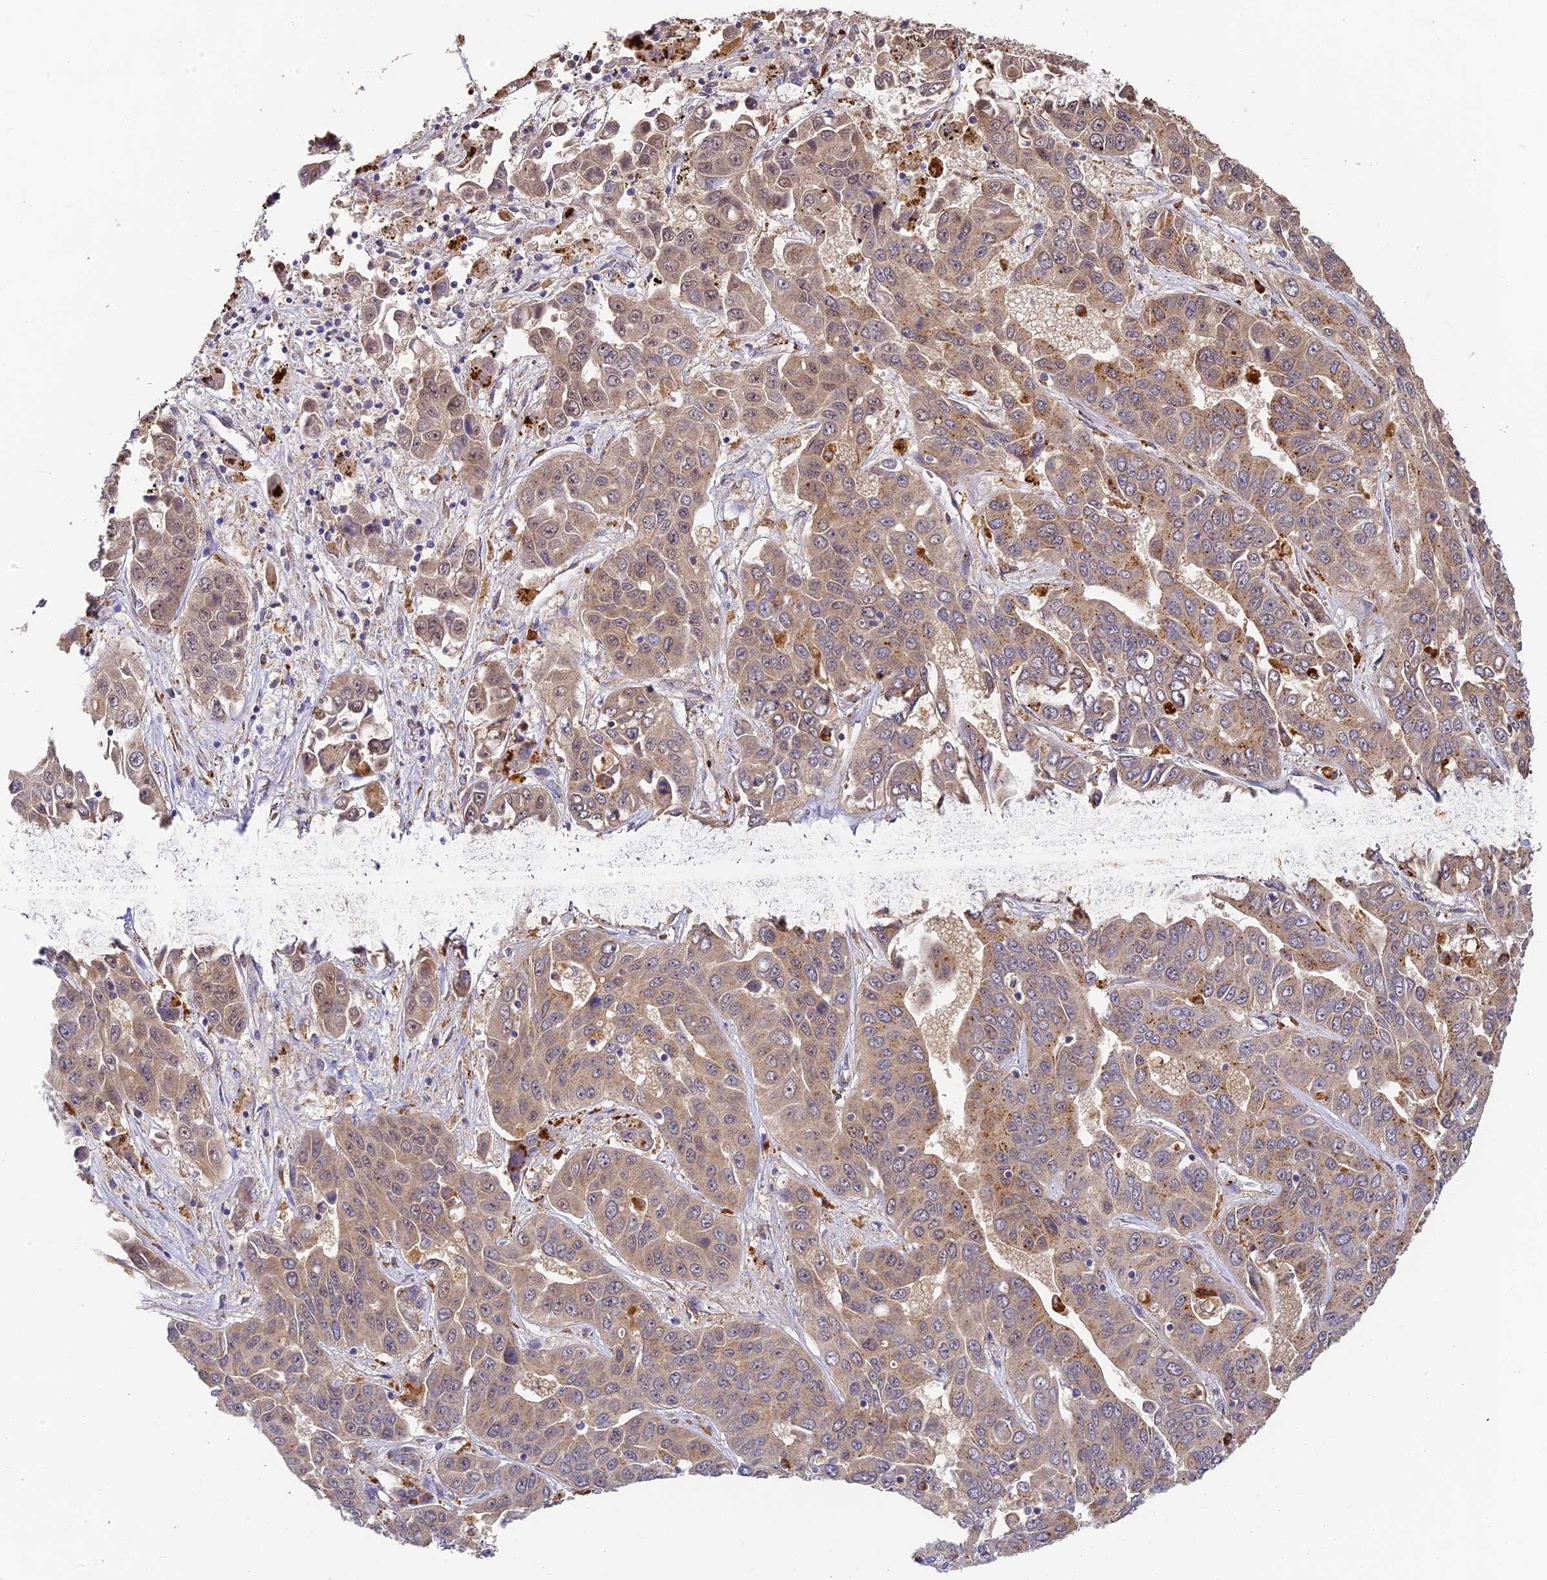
{"staining": {"intensity": "moderate", "quantity": ">75%", "location": "cytoplasmic/membranous,nuclear"}, "tissue": "liver cancer", "cell_type": "Tumor cells", "image_type": "cancer", "snomed": [{"axis": "morphology", "description": "Cholangiocarcinoma"}, {"axis": "topography", "description": "Liver"}], "caption": "IHC of liver cholangiocarcinoma reveals medium levels of moderate cytoplasmic/membranous and nuclear expression in approximately >75% of tumor cells.", "gene": "YAE1", "patient": {"sex": "female", "age": 52}}